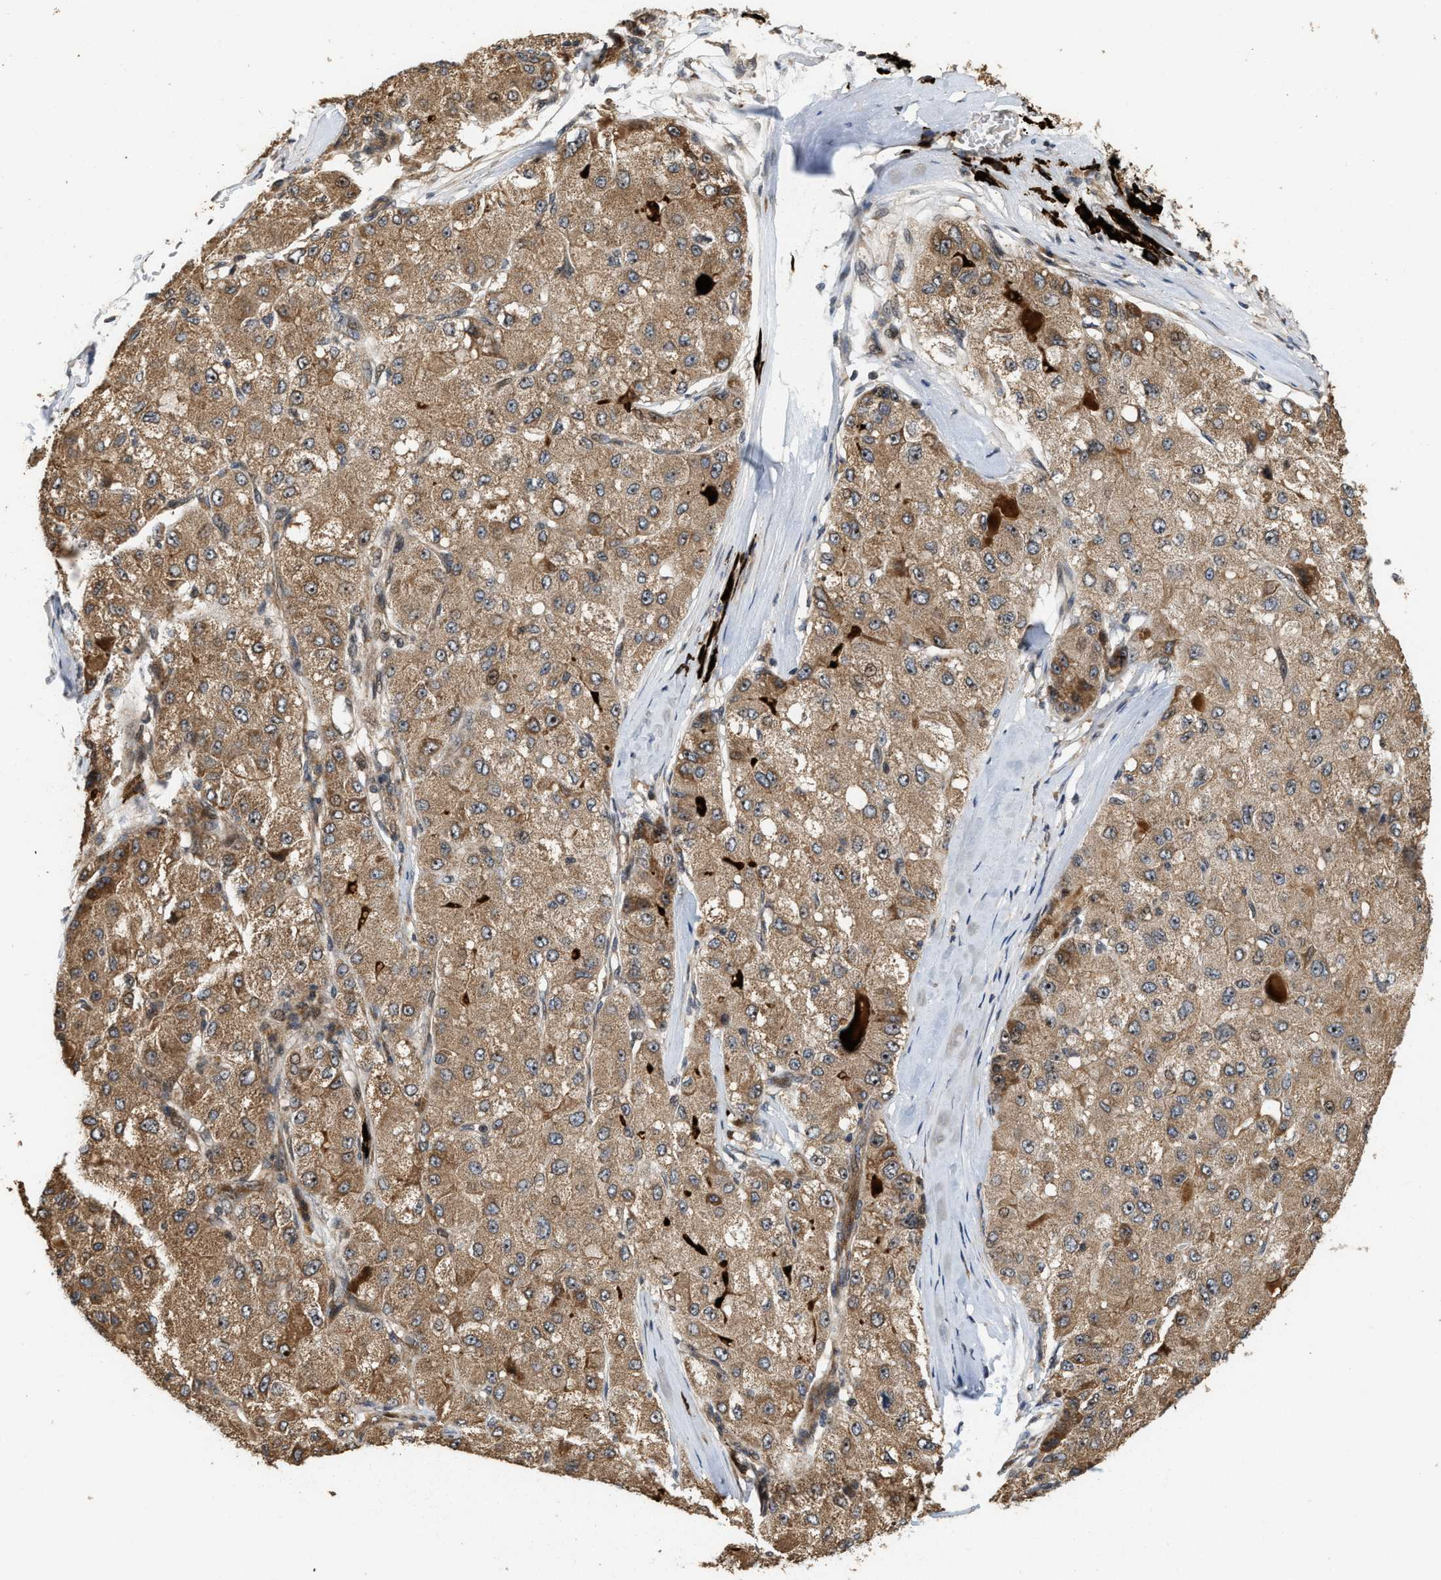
{"staining": {"intensity": "moderate", "quantity": ">75%", "location": "cytoplasmic/membranous,nuclear"}, "tissue": "liver cancer", "cell_type": "Tumor cells", "image_type": "cancer", "snomed": [{"axis": "morphology", "description": "Carcinoma, Hepatocellular, NOS"}, {"axis": "topography", "description": "Liver"}], "caption": "DAB immunohistochemical staining of liver cancer displays moderate cytoplasmic/membranous and nuclear protein expression in approximately >75% of tumor cells. (Brightfield microscopy of DAB IHC at high magnification).", "gene": "ELP2", "patient": {"sex": "male", "age": 80}}